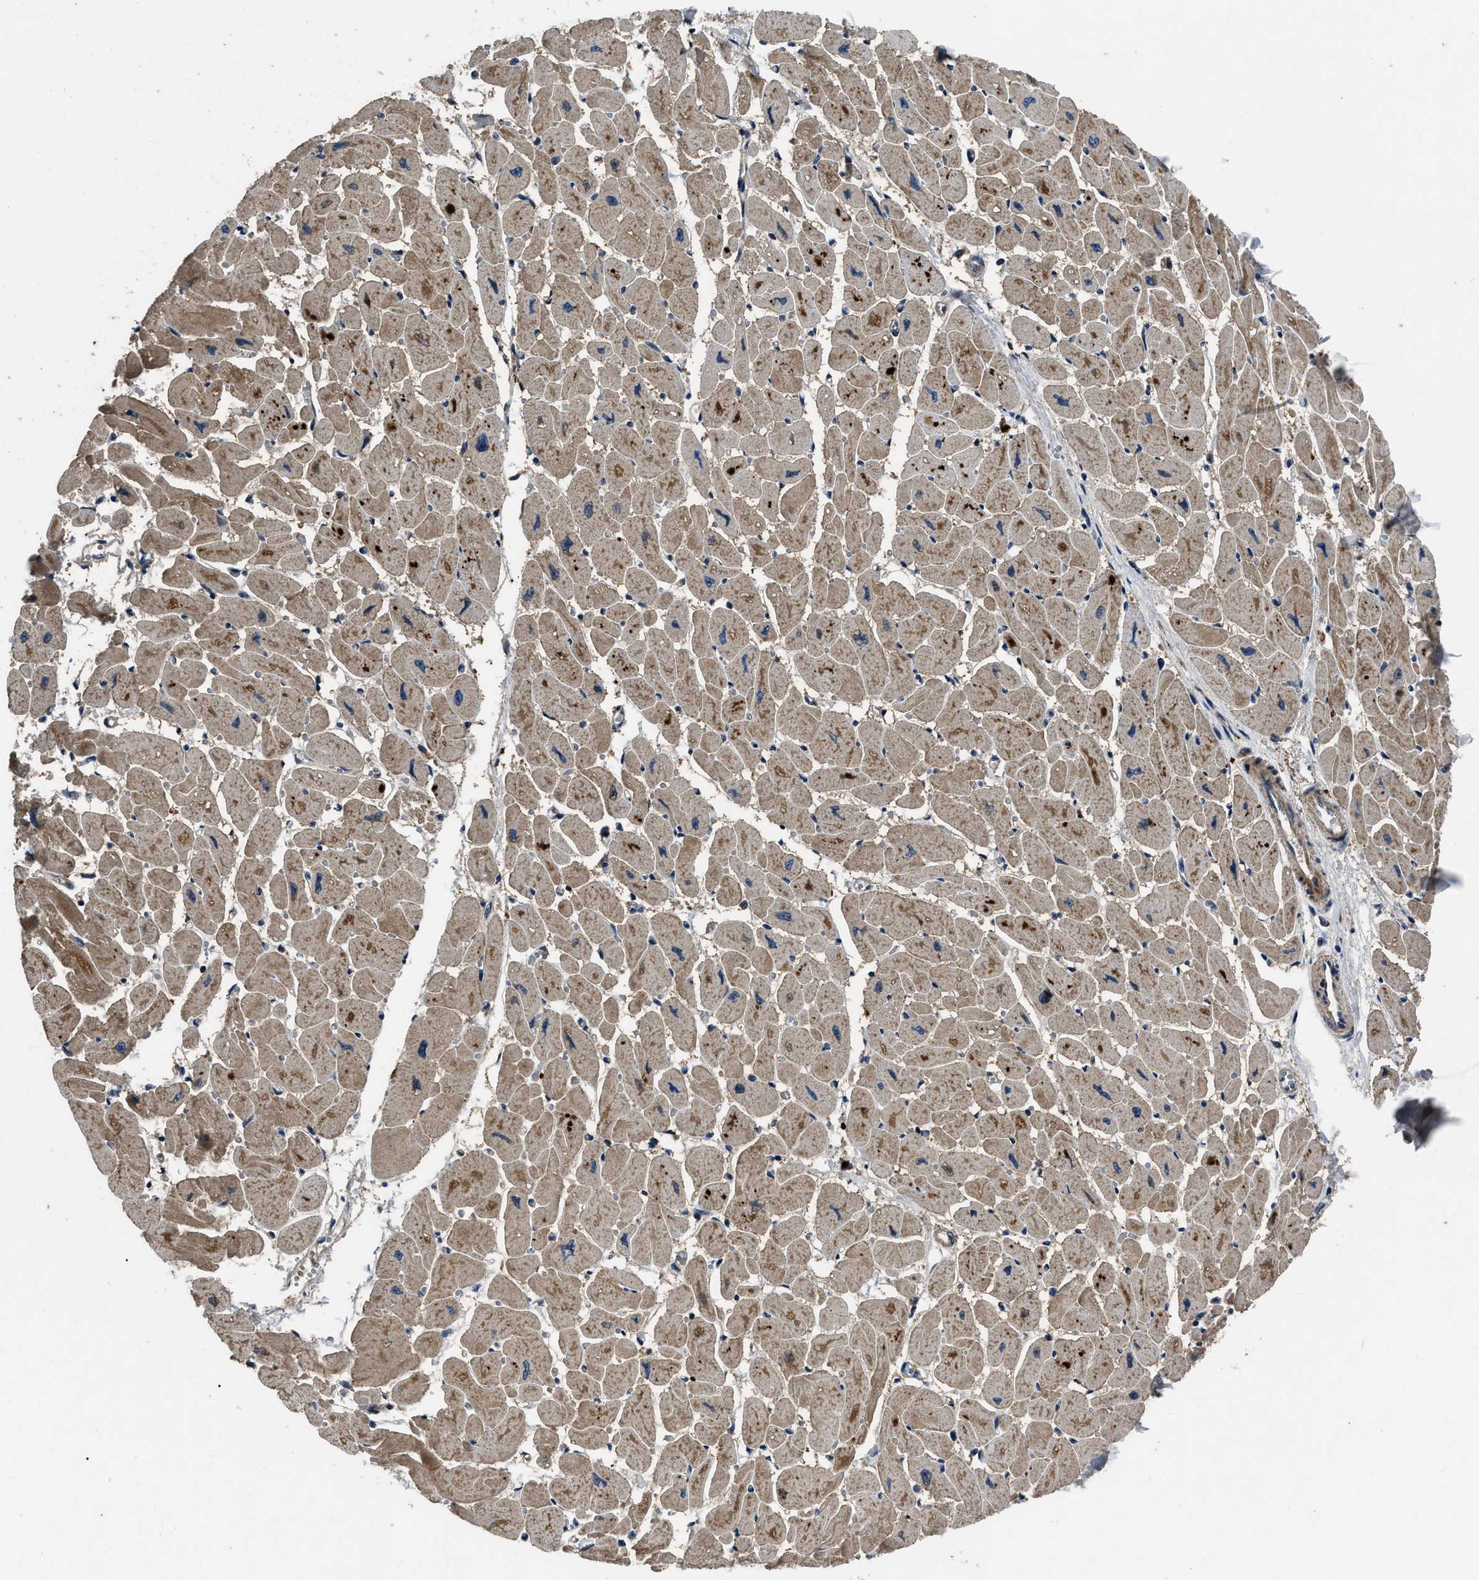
{"staining": {"intensity": "moderate", "quantity": ">75%", "location": "cytoplasmic/membranous"}, "tissue": "heart muscle", "cell_type": "Cardiomyocytes", "image_type": "normal", "snomed": [{"axis": "morphology", "description": "Normal tissue, NOS"}, {"axis": "topography", "description": "Heart"}], "caption": "Immunohistochemical staining of benign human heart muscle reveals medium levels of moderate cytoplasmic/membranous positivity in approximately >75% of cardiomyocytes.", "gene": "PPWD1", "patient": {"sex": "female", "age": 54}}